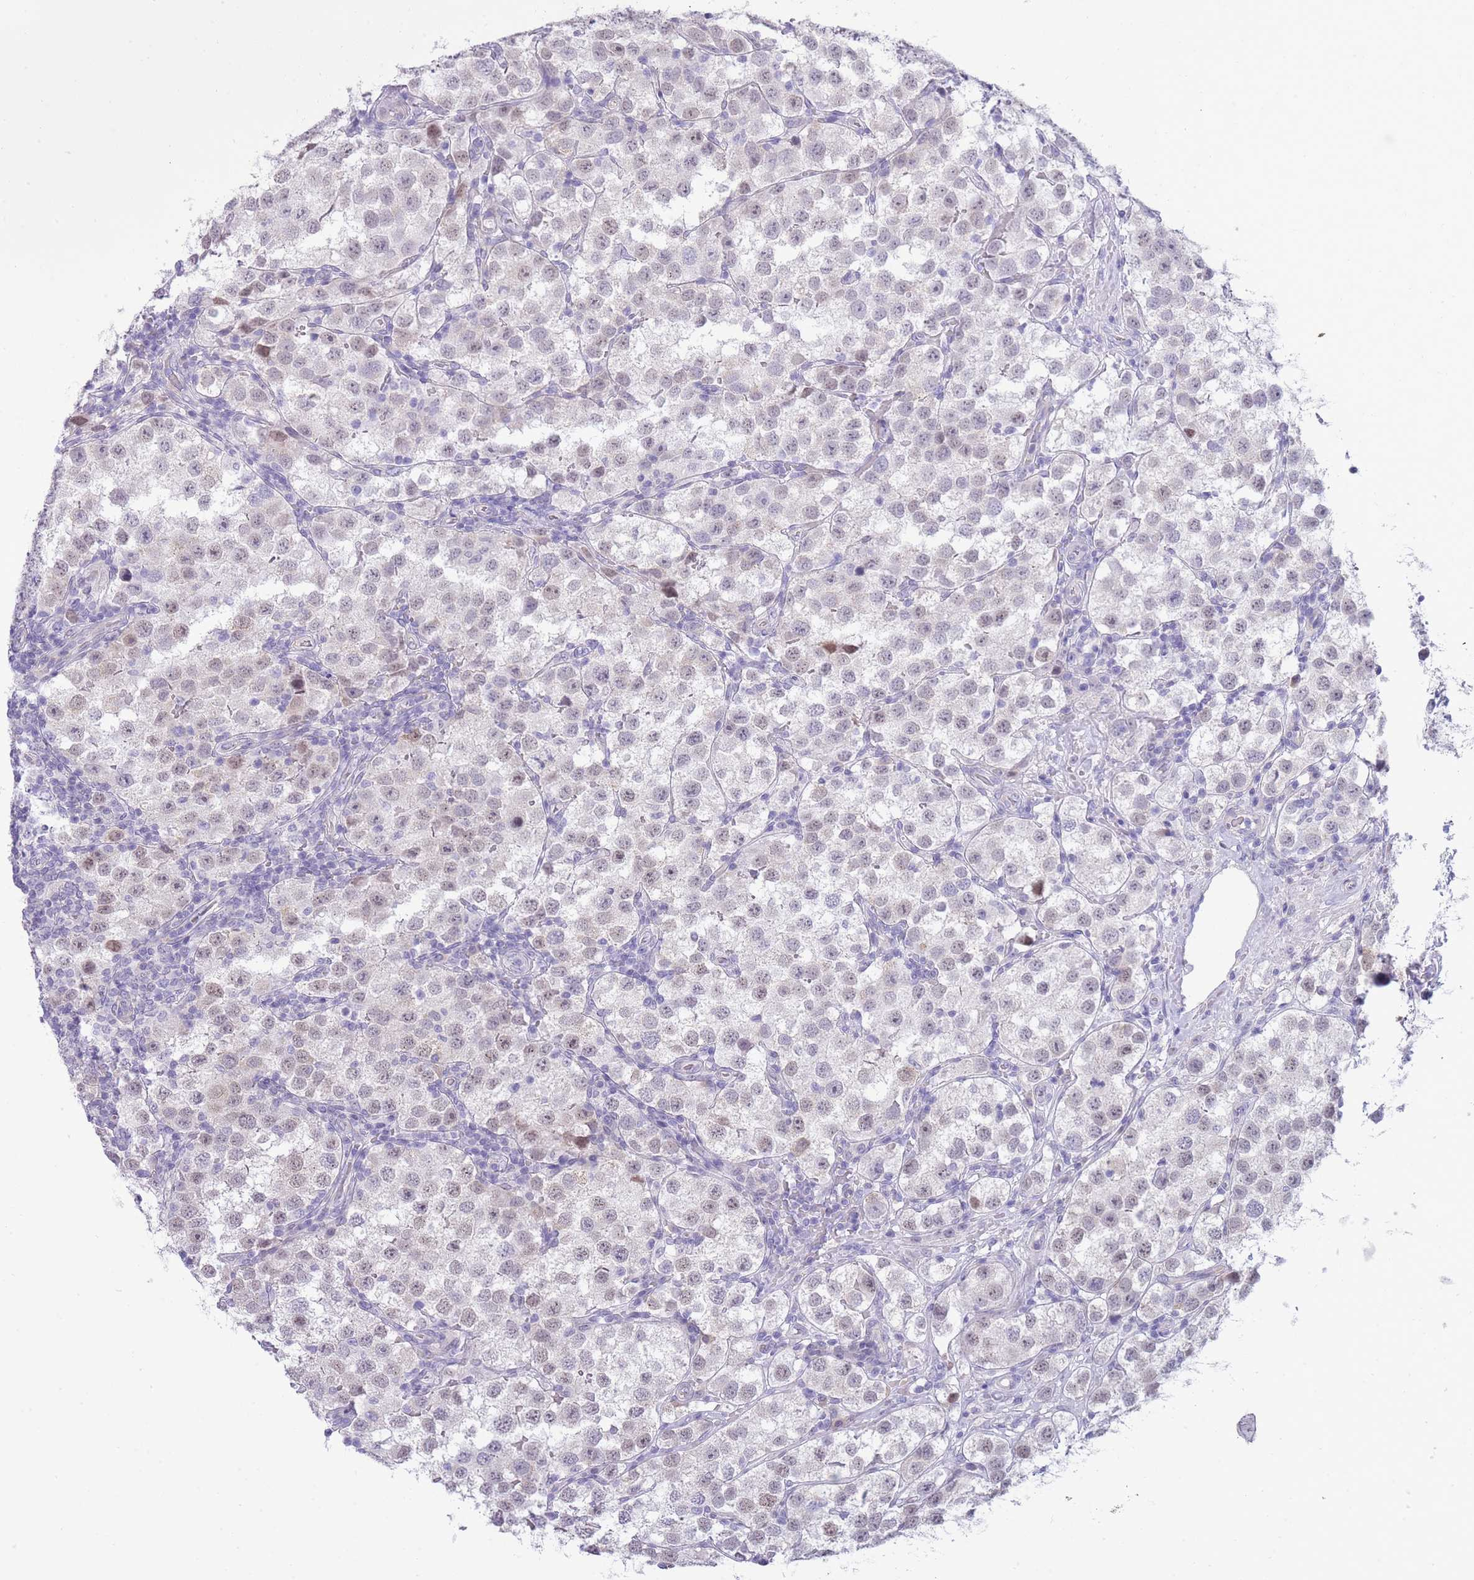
{"staining": {"intensity": "weak", "quantity": "<25%", "location": "nuclear"}, "tissue": "testis cancer", "cell_type": "Tumor cells", "image_type": "cancer", "snomed": [{"axis": "morphology", "description": "Seminoma, NOS"}, {"axis": "topography", "description": "Testis"}], "caption": "The micrograph demonstrates no significant positivity in tumor cells of testis cancer (seminoma). (DAB (3,3'-diaminobenzidine) immunohistochemistry (IHC), high magnification).", "gene": "PRR23B", "patient": {"sex": "male", "age": 37}}